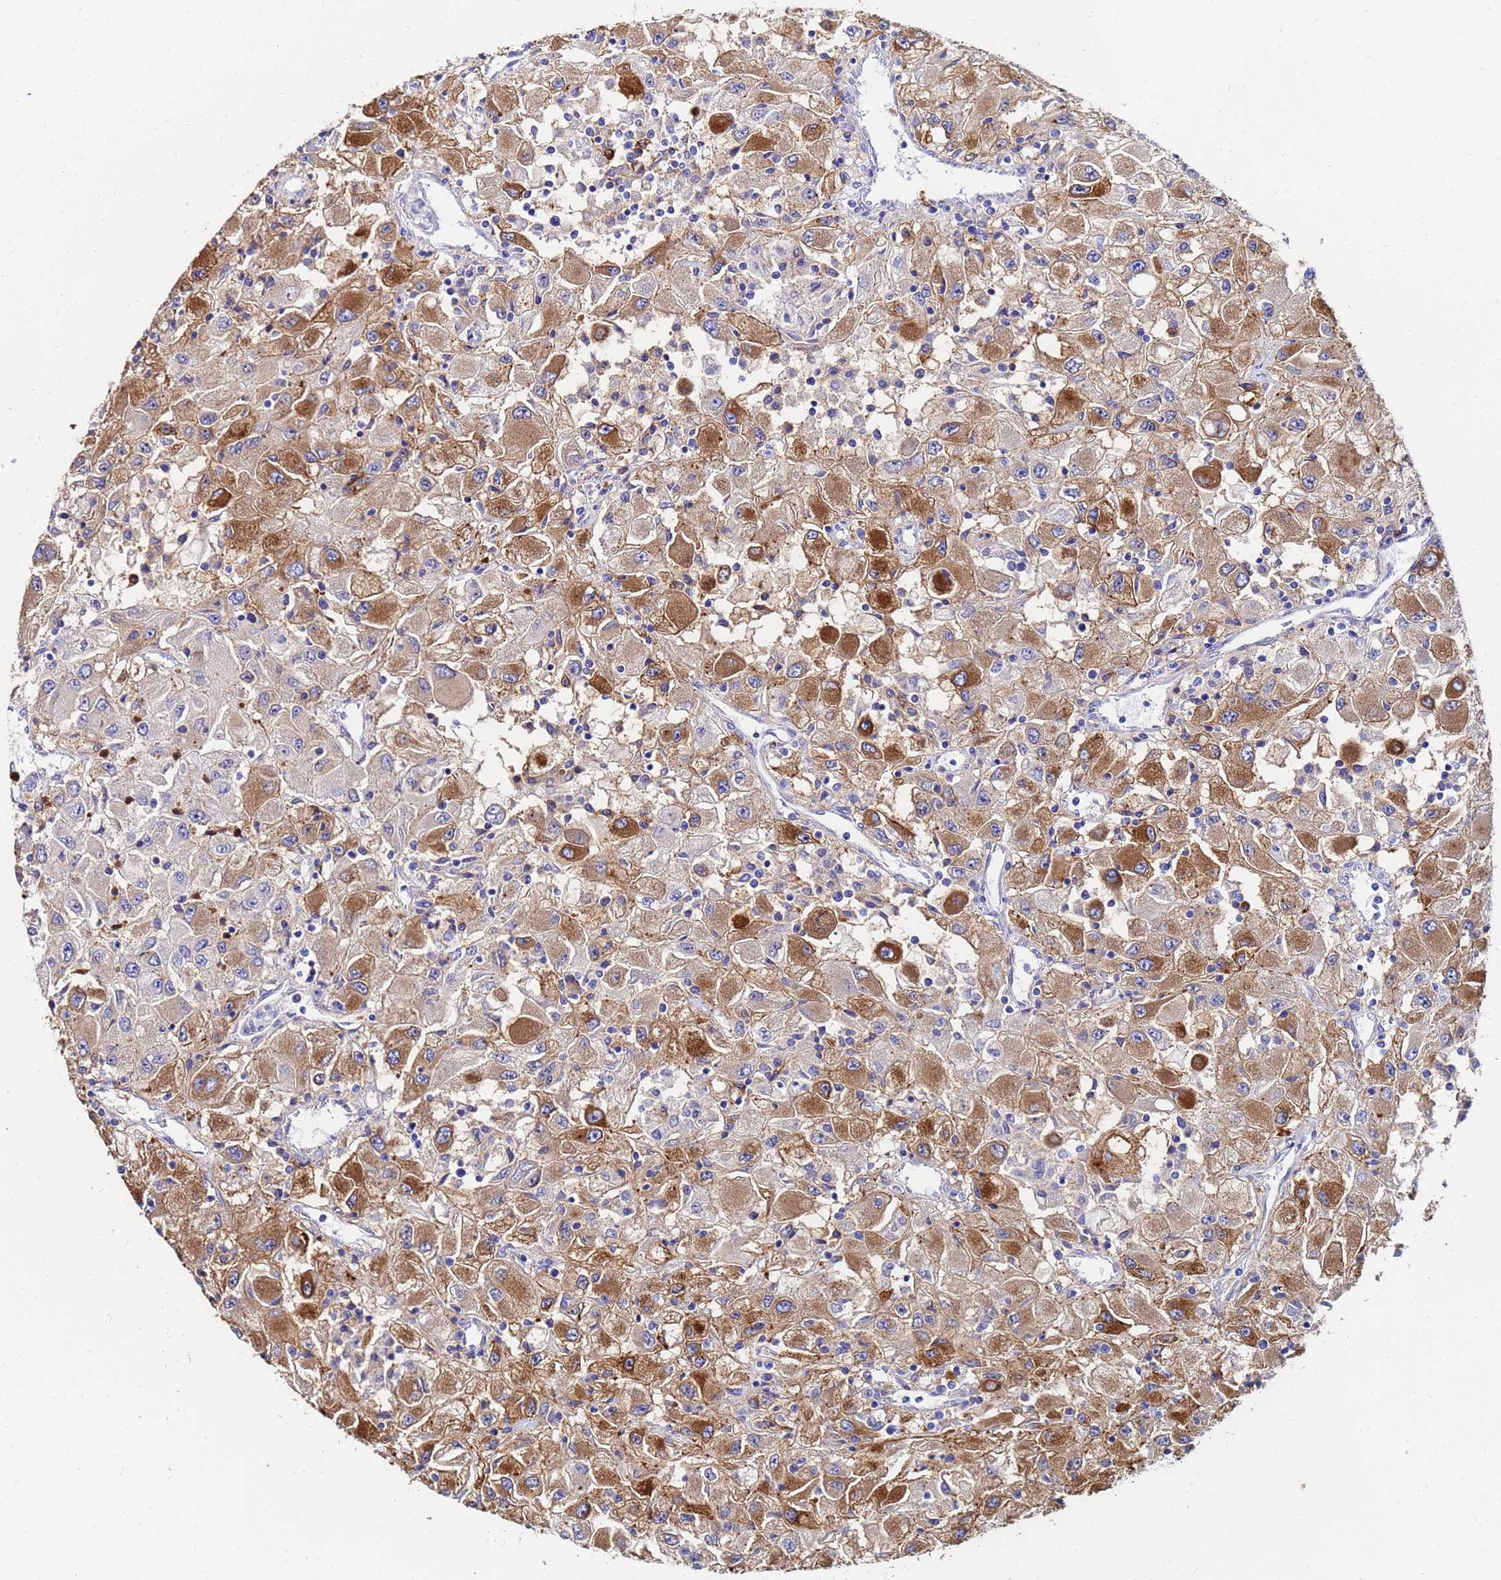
{"staining": {"intensity": "moderate", "quantity": ">75%", "location": "cytoplasmic/membranous"}, "tissue": "renal cancer", "cell_type": "Tumor cells", "image_type": "cancer", "snomed": [{"axis": "morphology", "description": "Adenocarcinoma, NOS"}, {"axis": "topography", "description": "Kidney"}], "caption": "The photomicrograph exhibits a brown stain indicating the presence of a protein in the cytoplasmic/membranous of tumor cells in adenocarcinoma (renal).", "gene": "BASP1", "patient": {"sex": "female", "age": 67}}